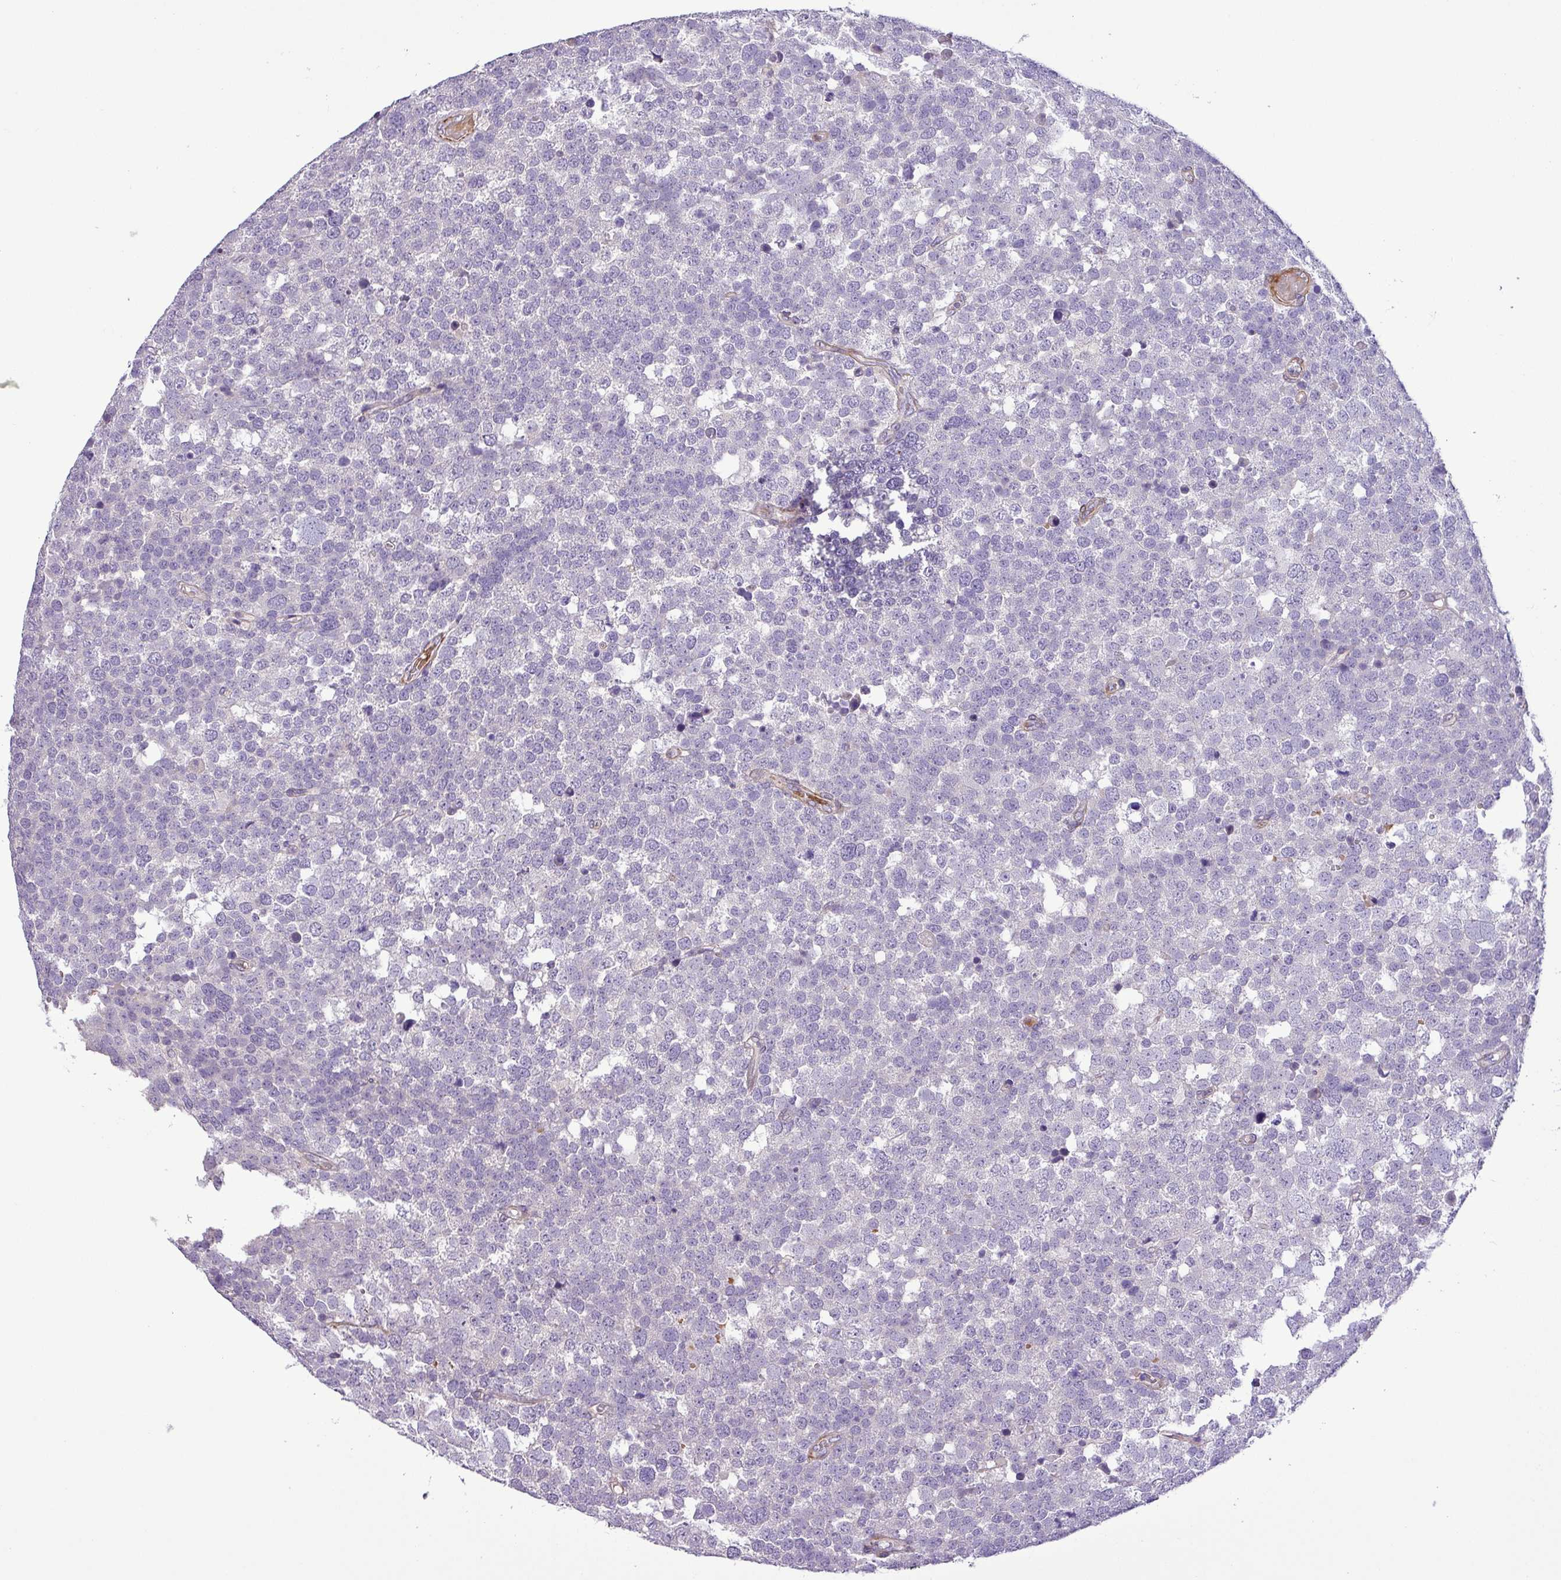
{"staining": {"intensity": "negative", "quantity": "none", "location": "none"}, "tissue": "testis cancer", "cell_type": "Tumor cells", "image_type": "cancer", "snomed": [{"axis": "morphology", "description": "Seminoma, NOS"}, {"axis": "topography", "description": "Testis"}], "caption": "Immunohistochemical staining of testis cancer shows no significant staining in tumor cells.", "gene": "NBEAL2", "patient": {"sex": "male", "age": 71}}